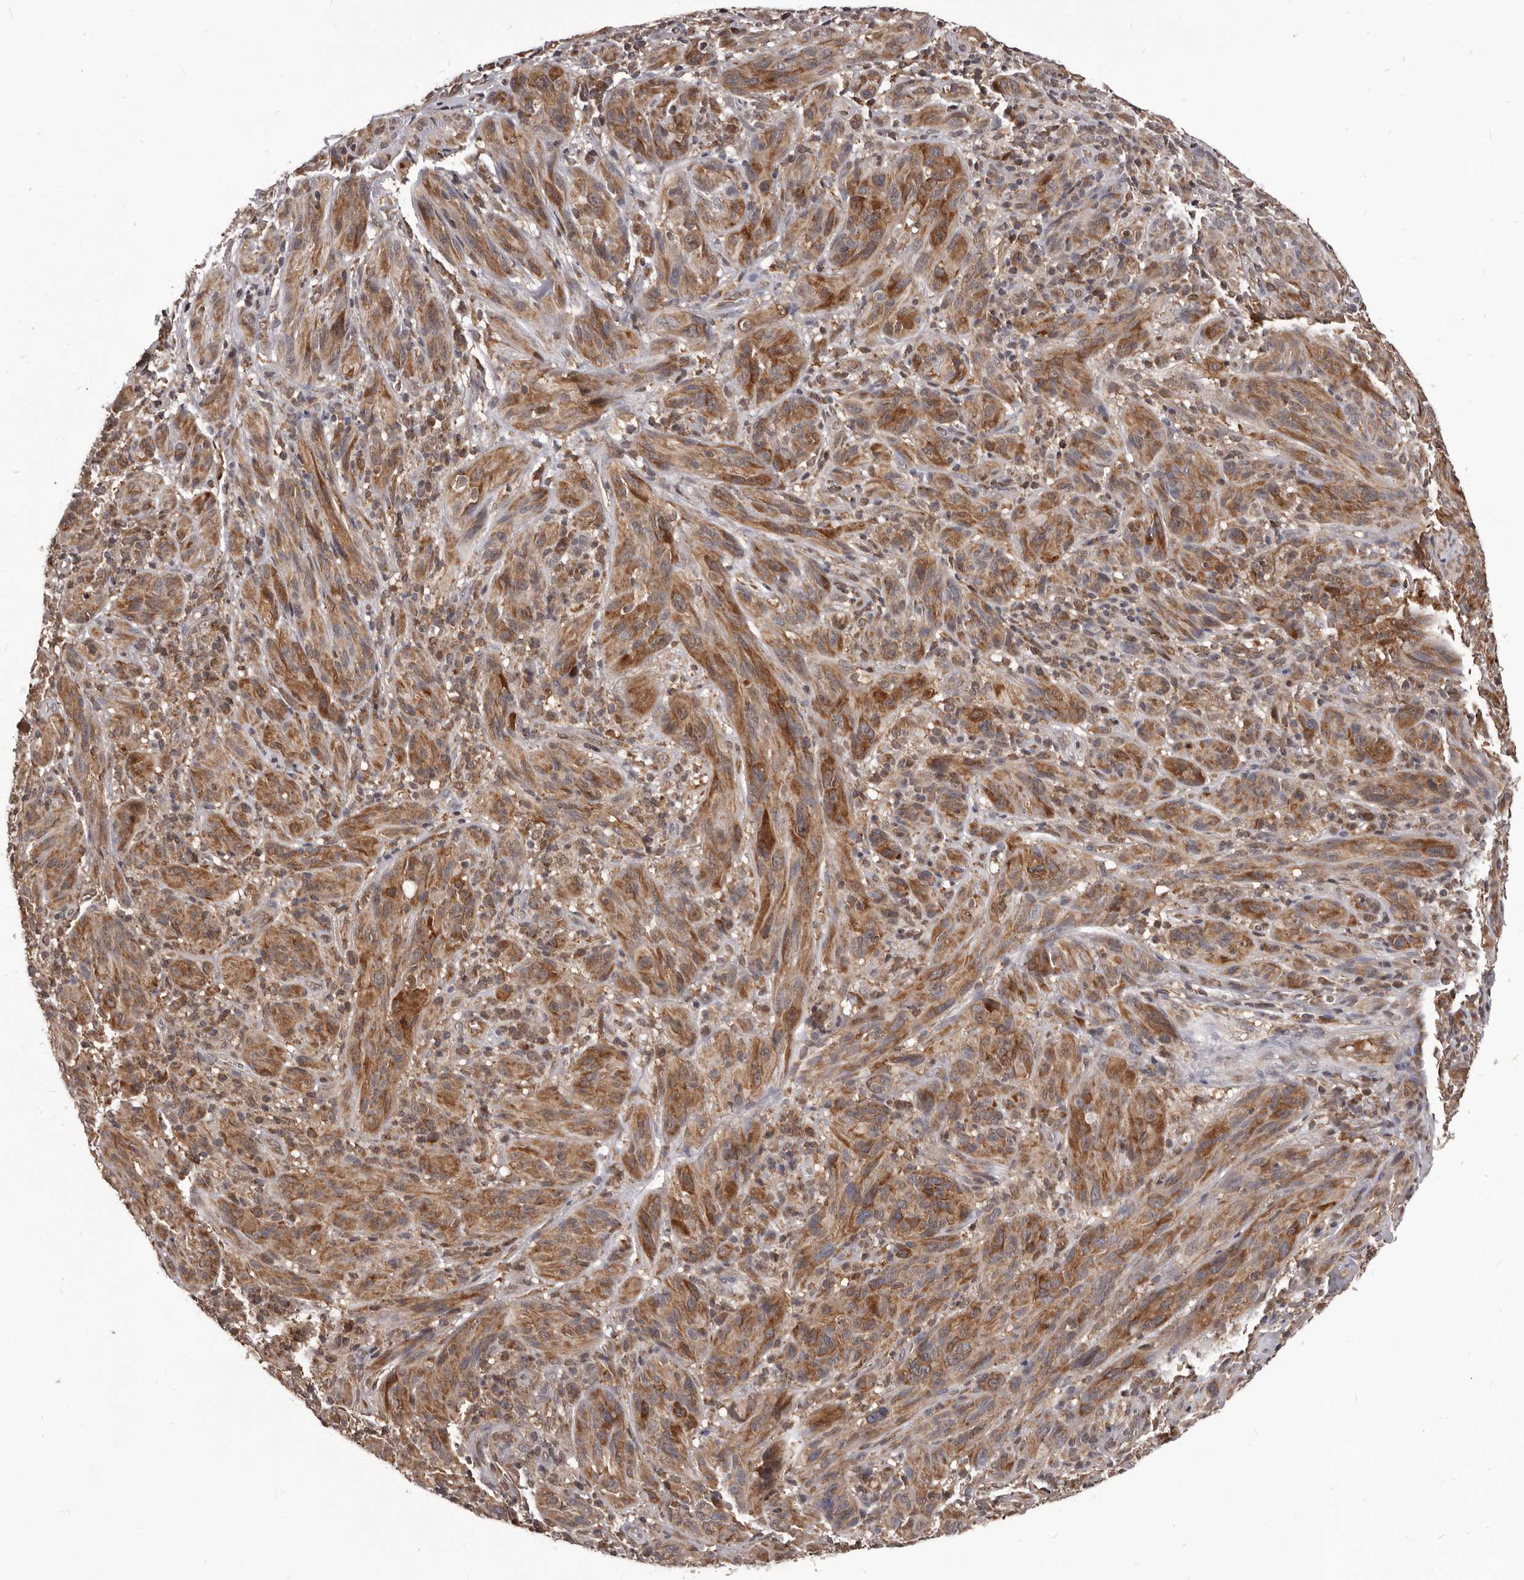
{"staining": {"intensity": "moderate", "quantity": ">75%", "location": "cytoplasmic/membranous"}, "tissue": "melanoma", "cell_type": "Tumor cells", "image_type": "cancer", "snomed": [{"axis": "morphology", "description": "Malignant melanoma, NOS"}, {"axis": "topography", "description": "Skin of head"}], "caption": "Moderate cytoplasmic/membranous positivity is present in about >75% of tumor cells in melanoma. The staining was performed using DAB to visualize the protein expression in brown, while the nuclei were stained in blue with hematoxylin (Magnification: 20x).", "gene": "MAP3K14", "patient": {"sex": "male", "age": 96}}